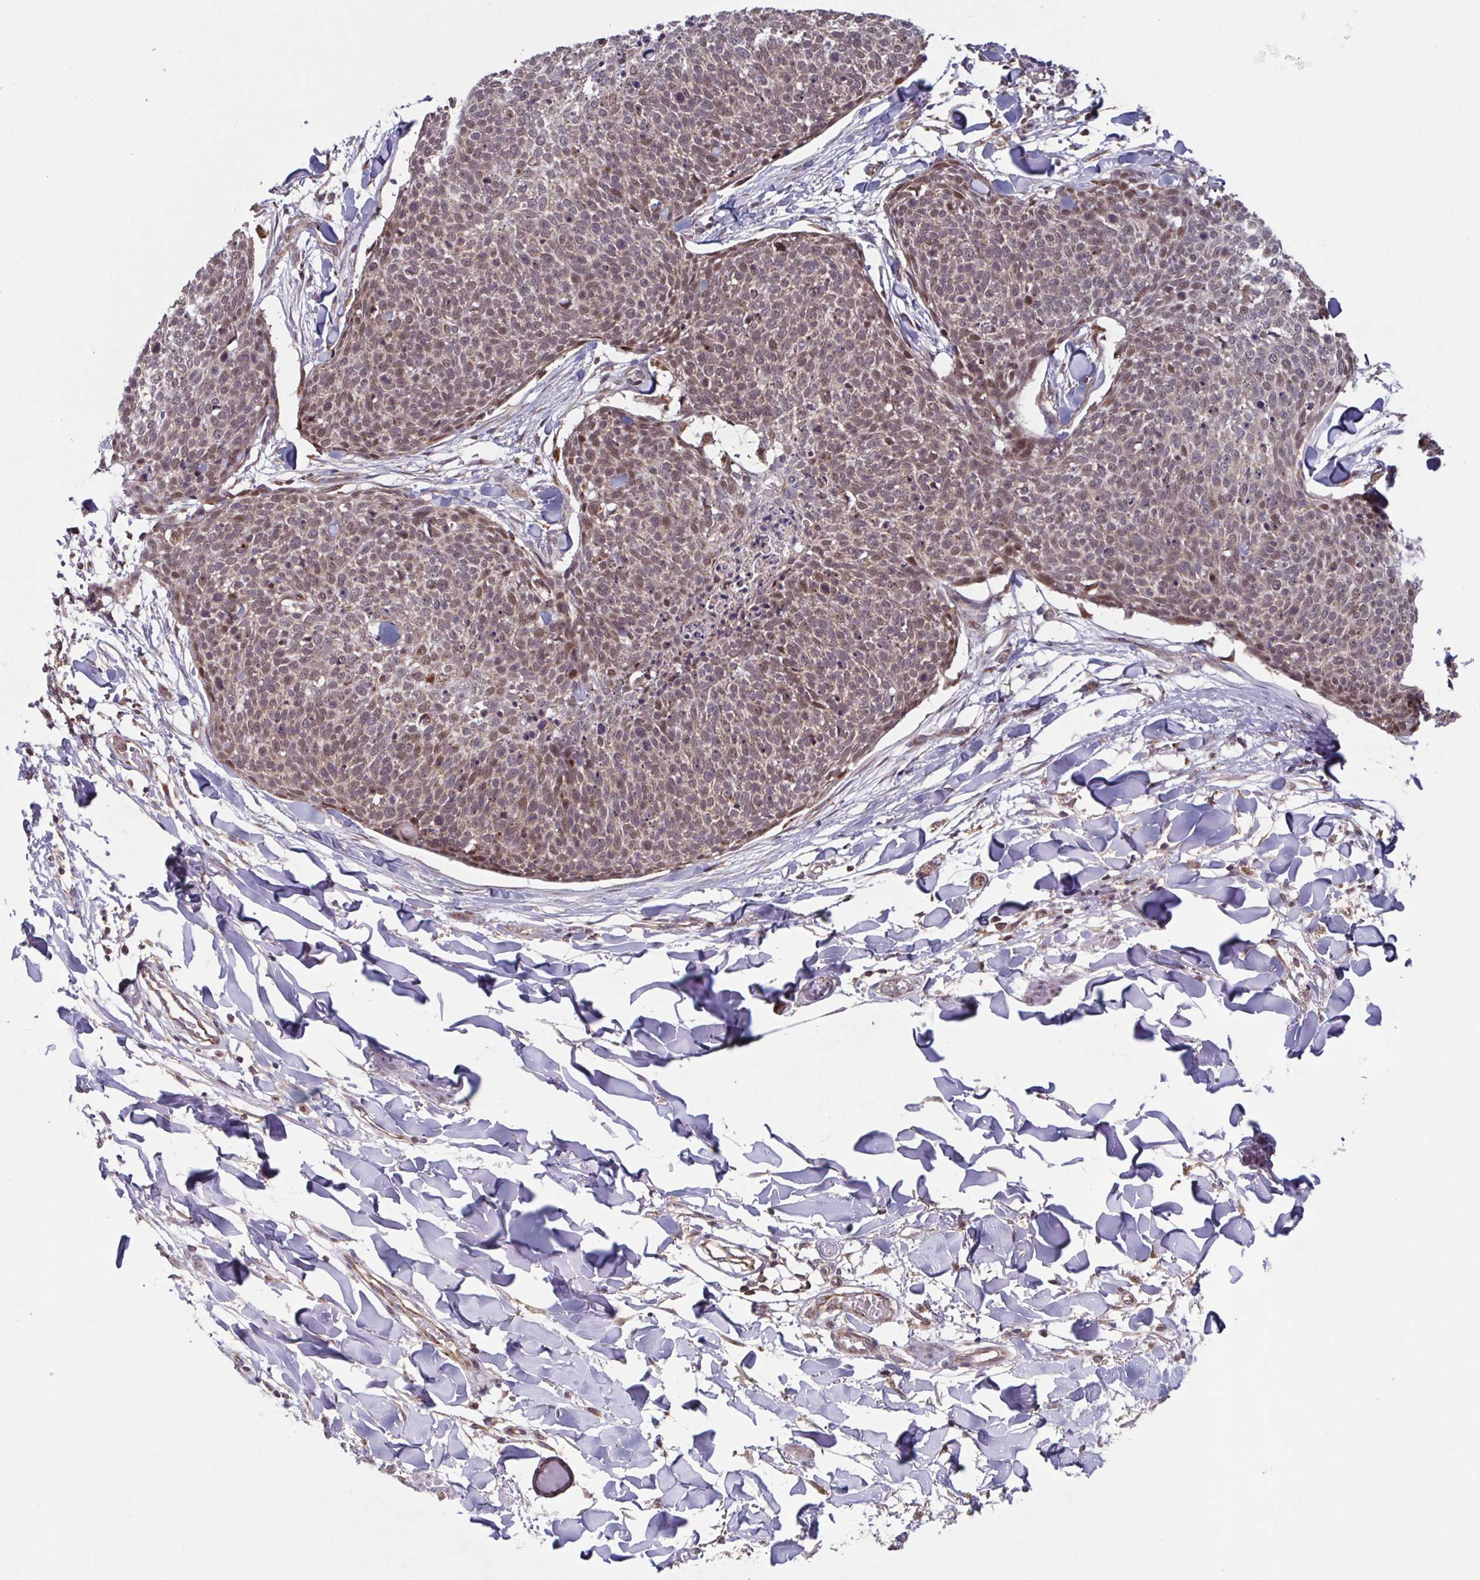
{"staining": {"intensity": "weak", "quantity": "25%-75%", "location": "nuclear"}, "tissue": "skin cancer", "cell_type": "Tumor cells", "image_type": "cancer", "snomed": [{"axis": "morphology", "description": "Squamous cell carcinoma, NOS"}, {"axis": "topography", "description": "Skin"}, {"axis": "topography", "description": "Vulva"}], "caption": "Immunohistochemistry of human skin cancer (squamous cell carcinoma) reveals low levels of weak nuclear expression in about 25%-75% of tumor cells.", "gene": "TTC19", "patient": {"sex": "female", "age": 75}}